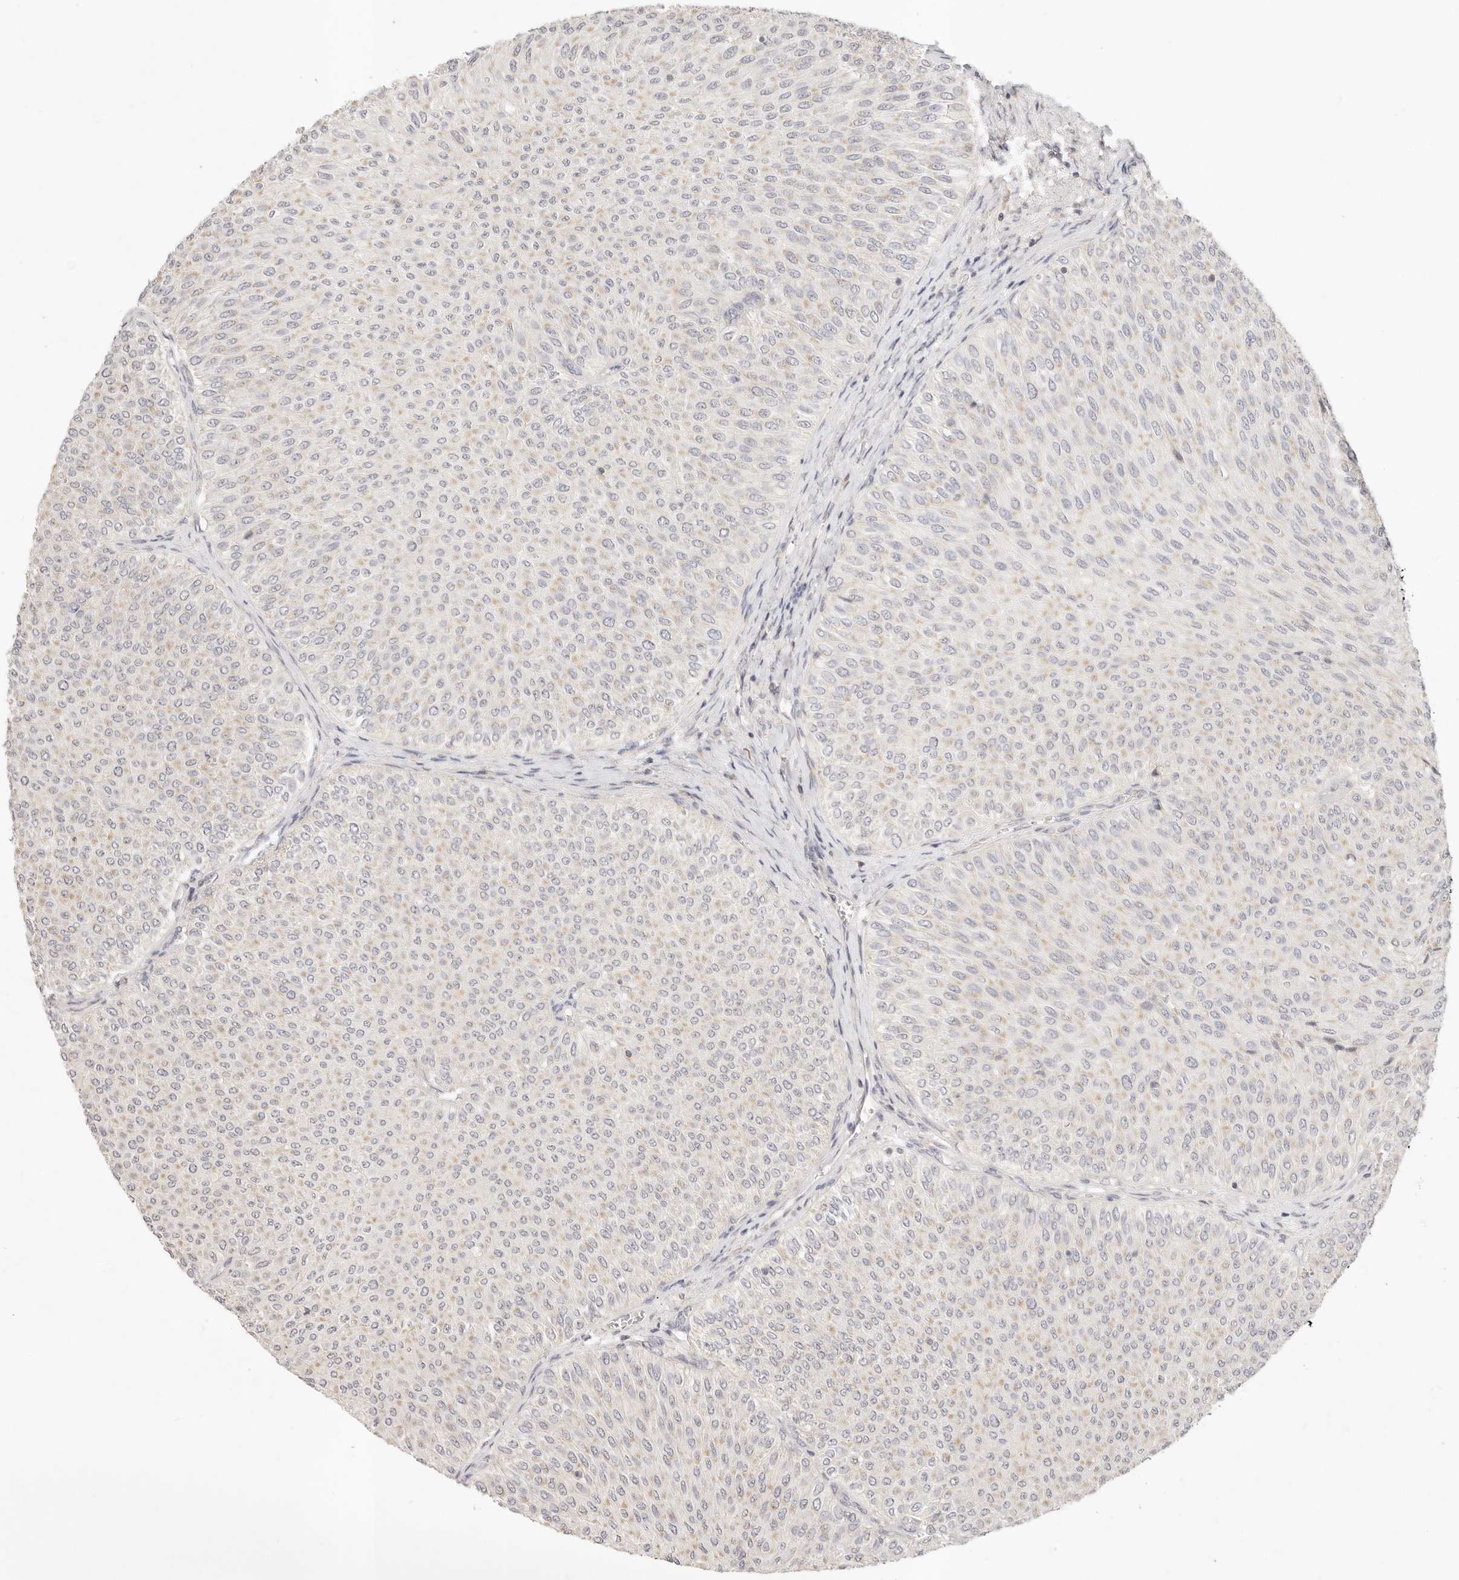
{"staining": {"intensity": "negative", "quantity": "none", "location": "none"}, "tissue": "urothelial cancer", "cell_type": "Tumor cells", "image_type": "cancer", "snomed": [{"axis": "morphology", "description": "Urothelial carcinoma, Low grade"}, {"axis": "topography", "description": "Urinary bladder"}], "caption": "Urothelial cancer stained for a protein using immunohistochemistry exhibits no expression tumor cells.", "gene": "GPR156", "patient": {"sex": "male", "age": 78}}